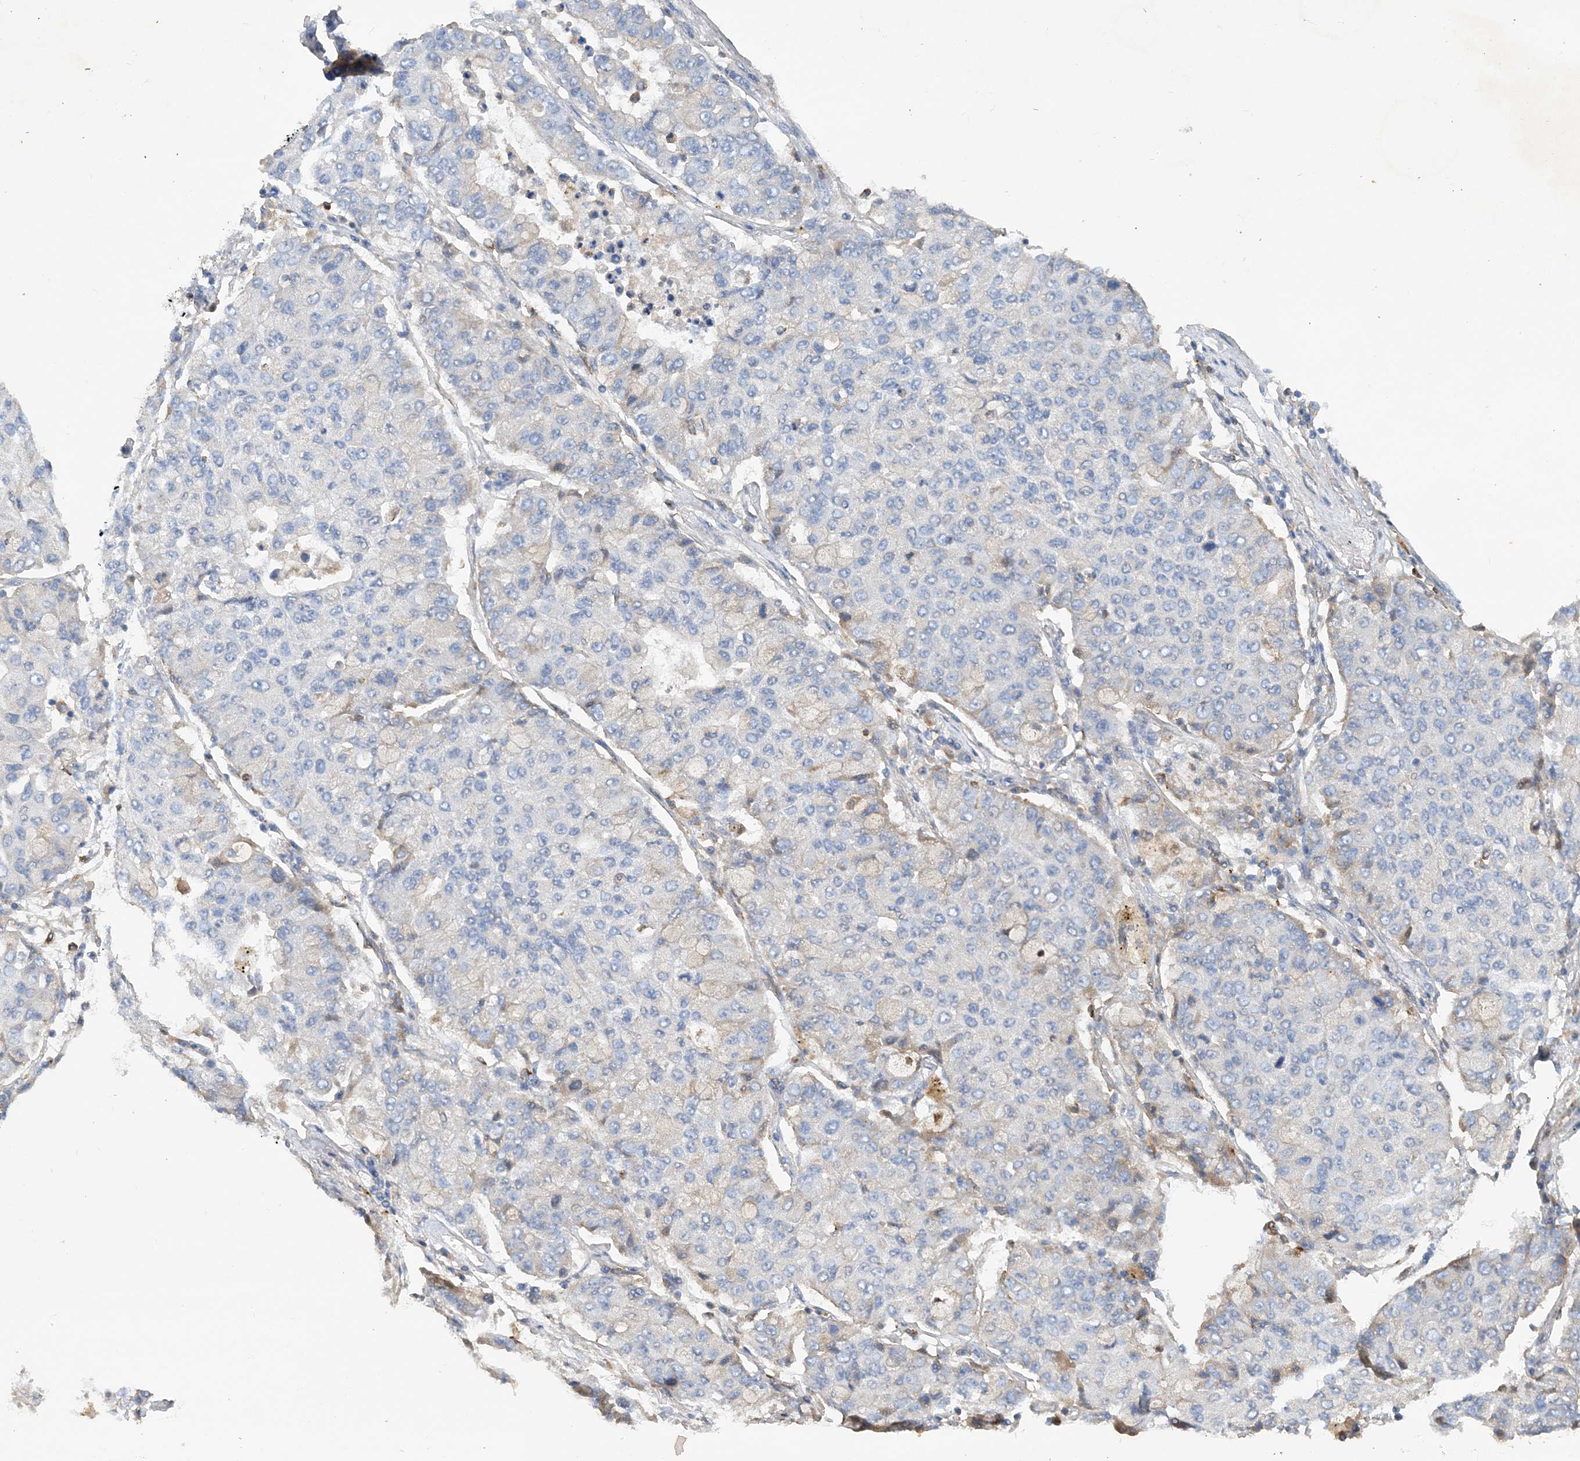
{"staining": {"intensity": "negative", "quantity": "none", "location": "none"}, "tissue": "lung cancer", "cell_type": "Tumor cells", "image_type": "cancer", "snomed": [{"axis": "morphology", "description": "Squamous cell carcinoma, NOS"}, {"axis": "topography", "description": "Lung"}], "caption": "Immunohistochemistry micrograph of lung squamous cell carcinoma stained for a protein (brown), which reveals no staining in tumor cells. (DAB immunohistochemistry with hematoxylin counter stain).", "gene": "GRINA", "patient": {"sex": "male", "age": 74}}